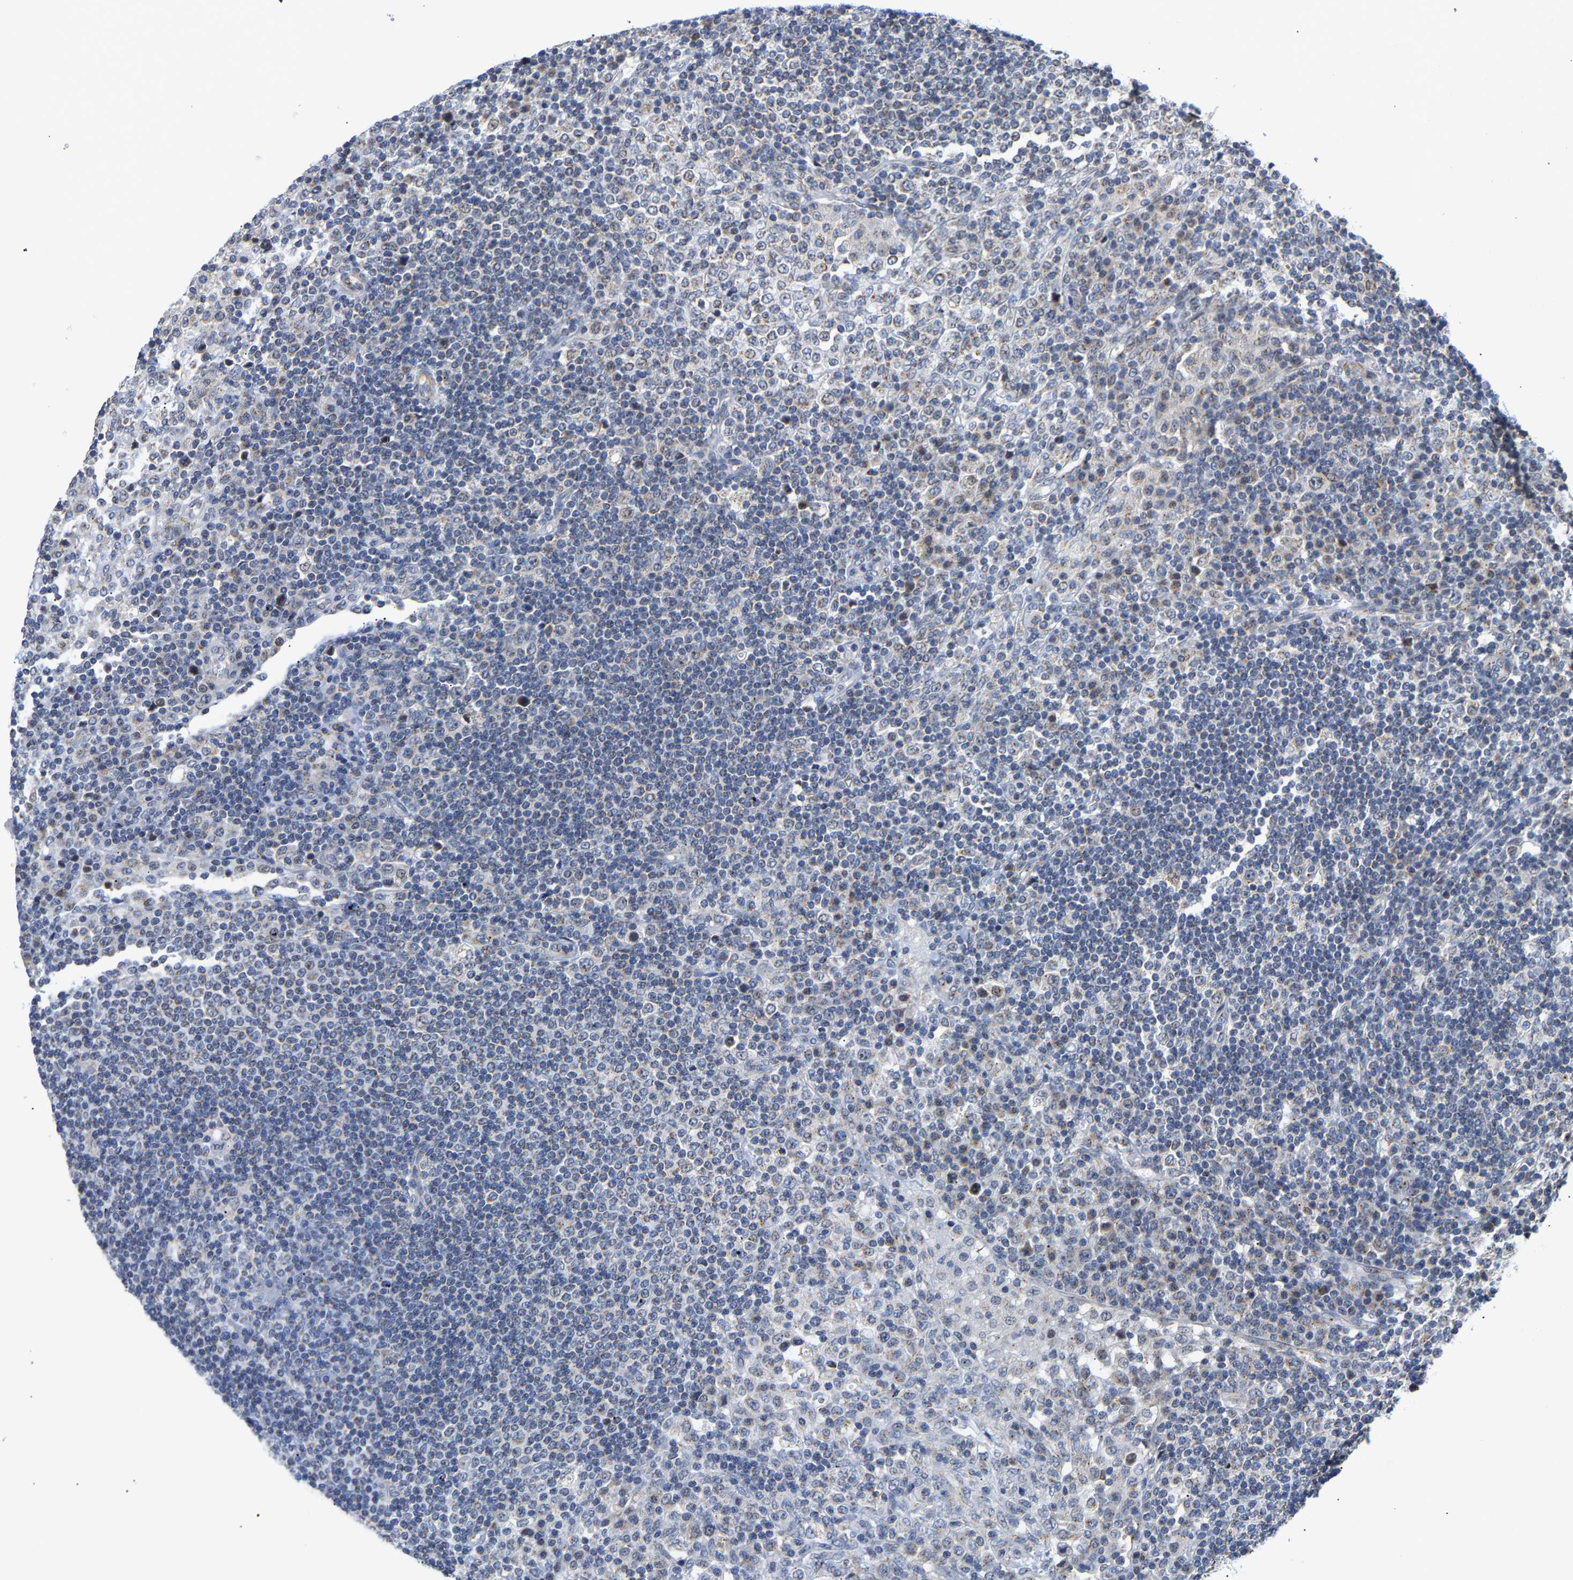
{"staining": {"intensity": "weak", "quantity": "25%-75%", "location": "cytoplasmic/membranous"}, "tissue": "lymph node", "cell_type": "Germinal center cells", "image_type": "normal", "snomed": [{"axis": "morphology", "description": "Normal tissue, NOS"}, {"axis": "topography", "description": "Lymph node"}], "caption": "Immunohistochemical staining of unremarkable lymph node exhibits 25%-75% levels of weak cytoplasmic/membranous protein staining in about 25%-75% of germinal center cells. (IHC, brightfield microscopy, high magnification).", "gene": "PCNT", "patient": {"sex": "female", "age": 53}}